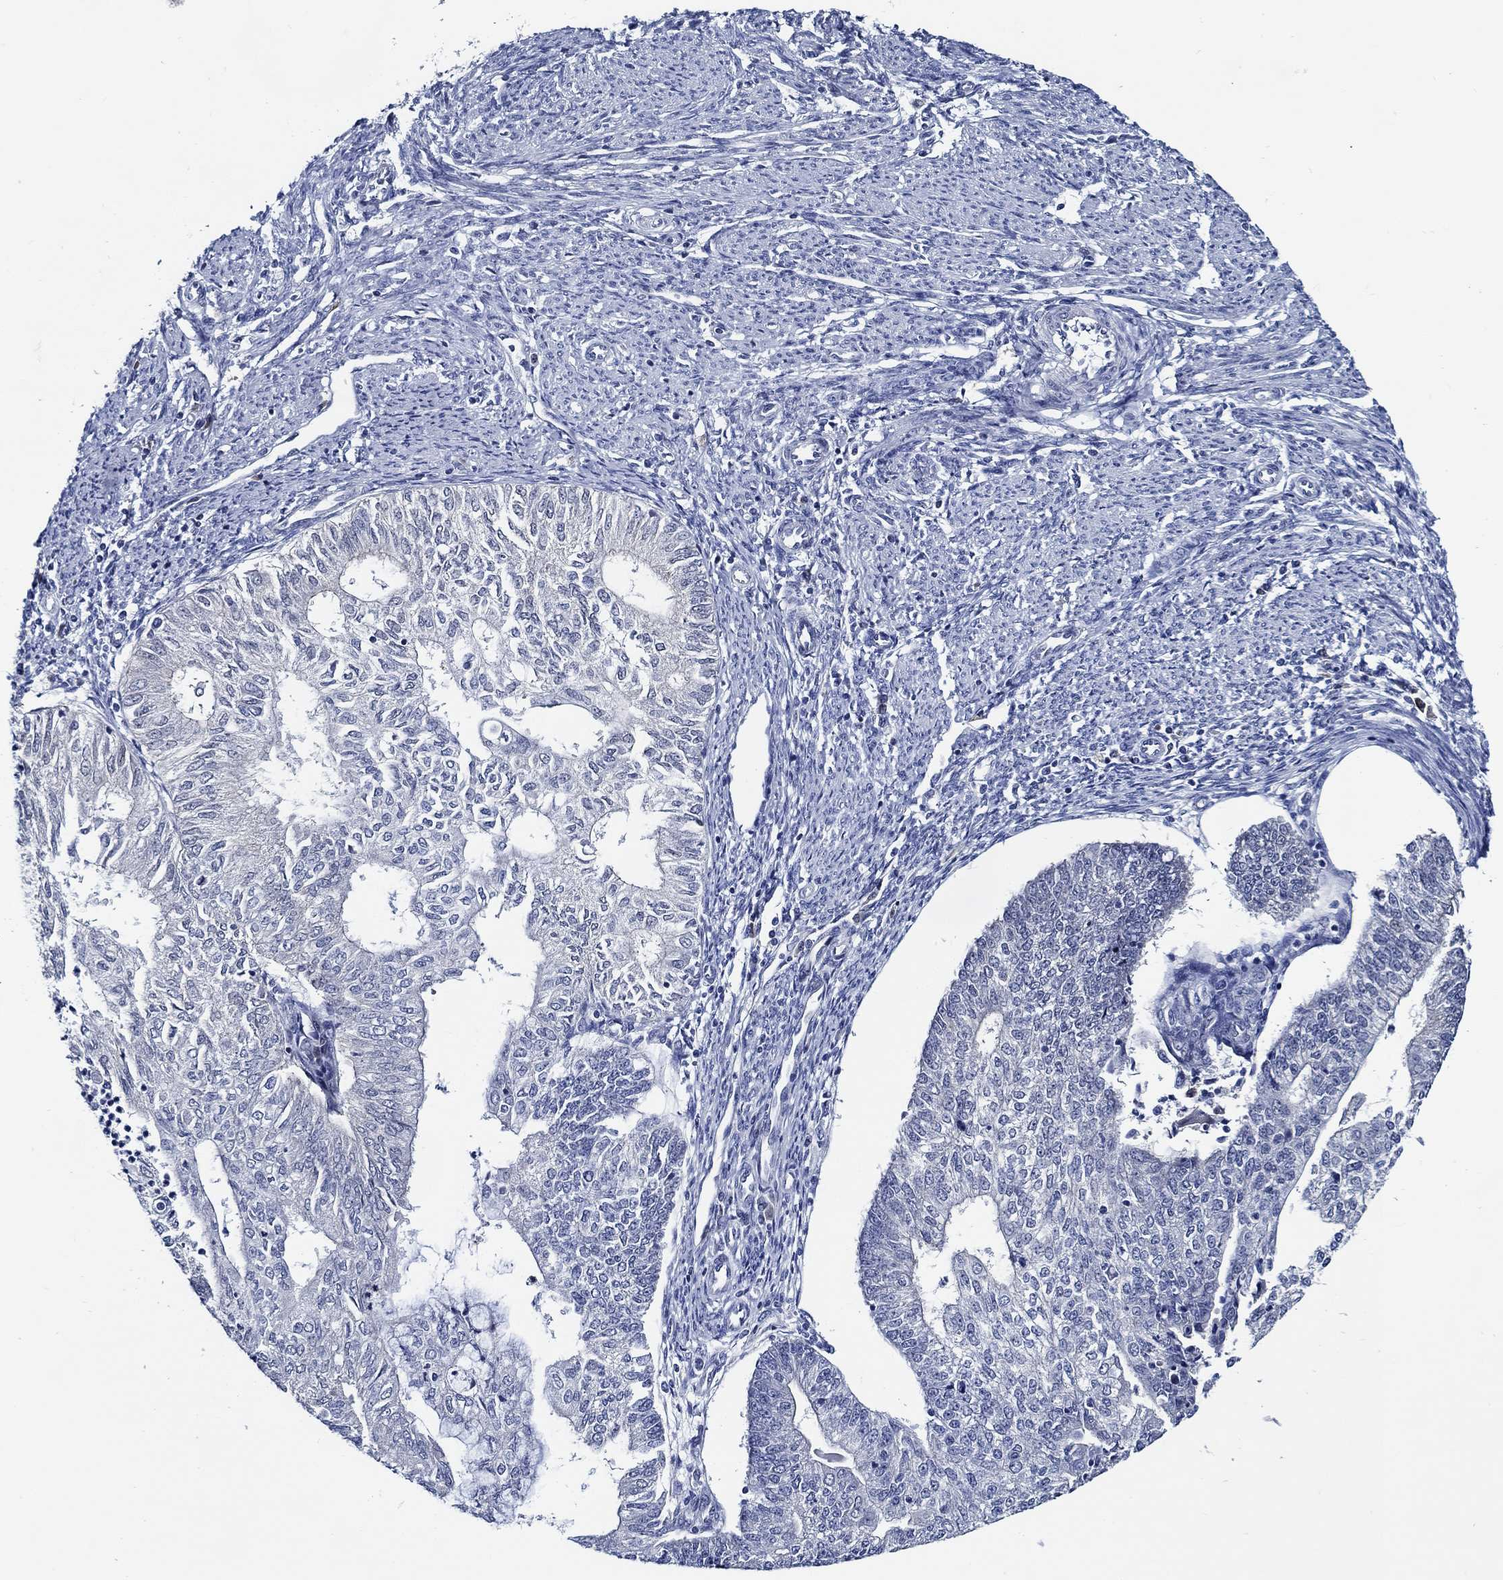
{"staining": {"intensity": "negative", "quantity": "none", "location": "none"}, "tissue": "endometrial cancer", "cell_type": "Tumor cells", "image_type": "cancer", "snomed": [{"axis": "morphology", "description": "Adenocarcinoma, NOS"}, {"axis": "topography", "description": "Endometrium"}], "caption": "Immunohistochemistry (IHC) photomicrograph of neoplastic tissue: endometrial cancer stained with DAB displays no significant protein positivity in tumor cells.", "gene": "C8orf48", "patient": {"sex": "female", "age": 59}}